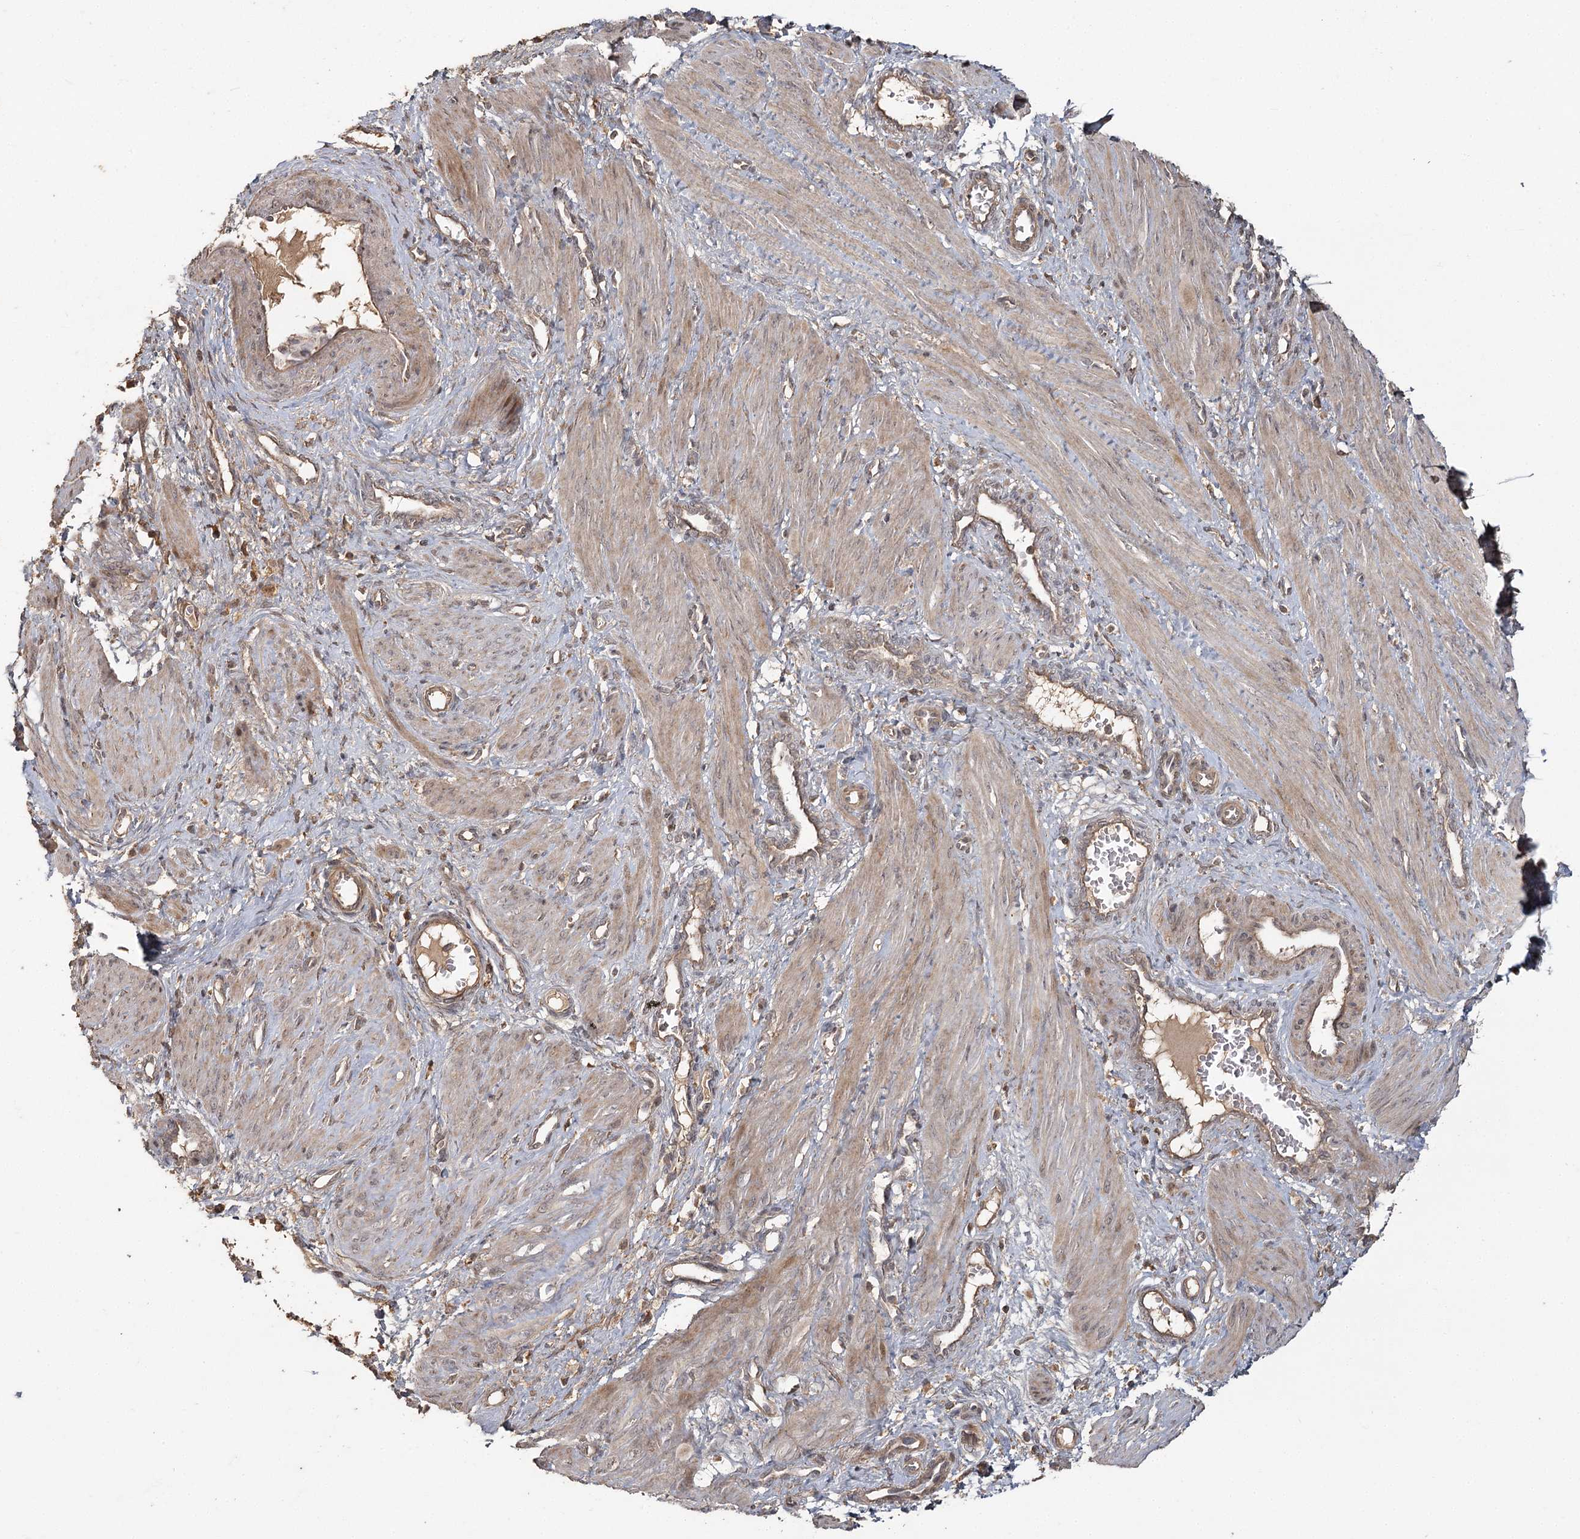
{"staining": {"intensity": "weak", "quantity": ">75%", "location": "cytoplasmic/membranous"}, "tissue": "smooth muscle", "cell_type": "Smooth muscle cells", "image_type": "normal", "snomed": [{"axis": "morphology", "description": "Normal tissue, NOS"}, {"axis": "topography", "description": "Endometrium"}], "caption": "Approximately >75% of smooth muscle cells in benign smooth muscle demonstrate weak cytoplasmic/membranous protein staining as visualized by brown immunohistochemical staining.", "gene": "OBSL1", "patient": {"sex": "female", "age": 33}}